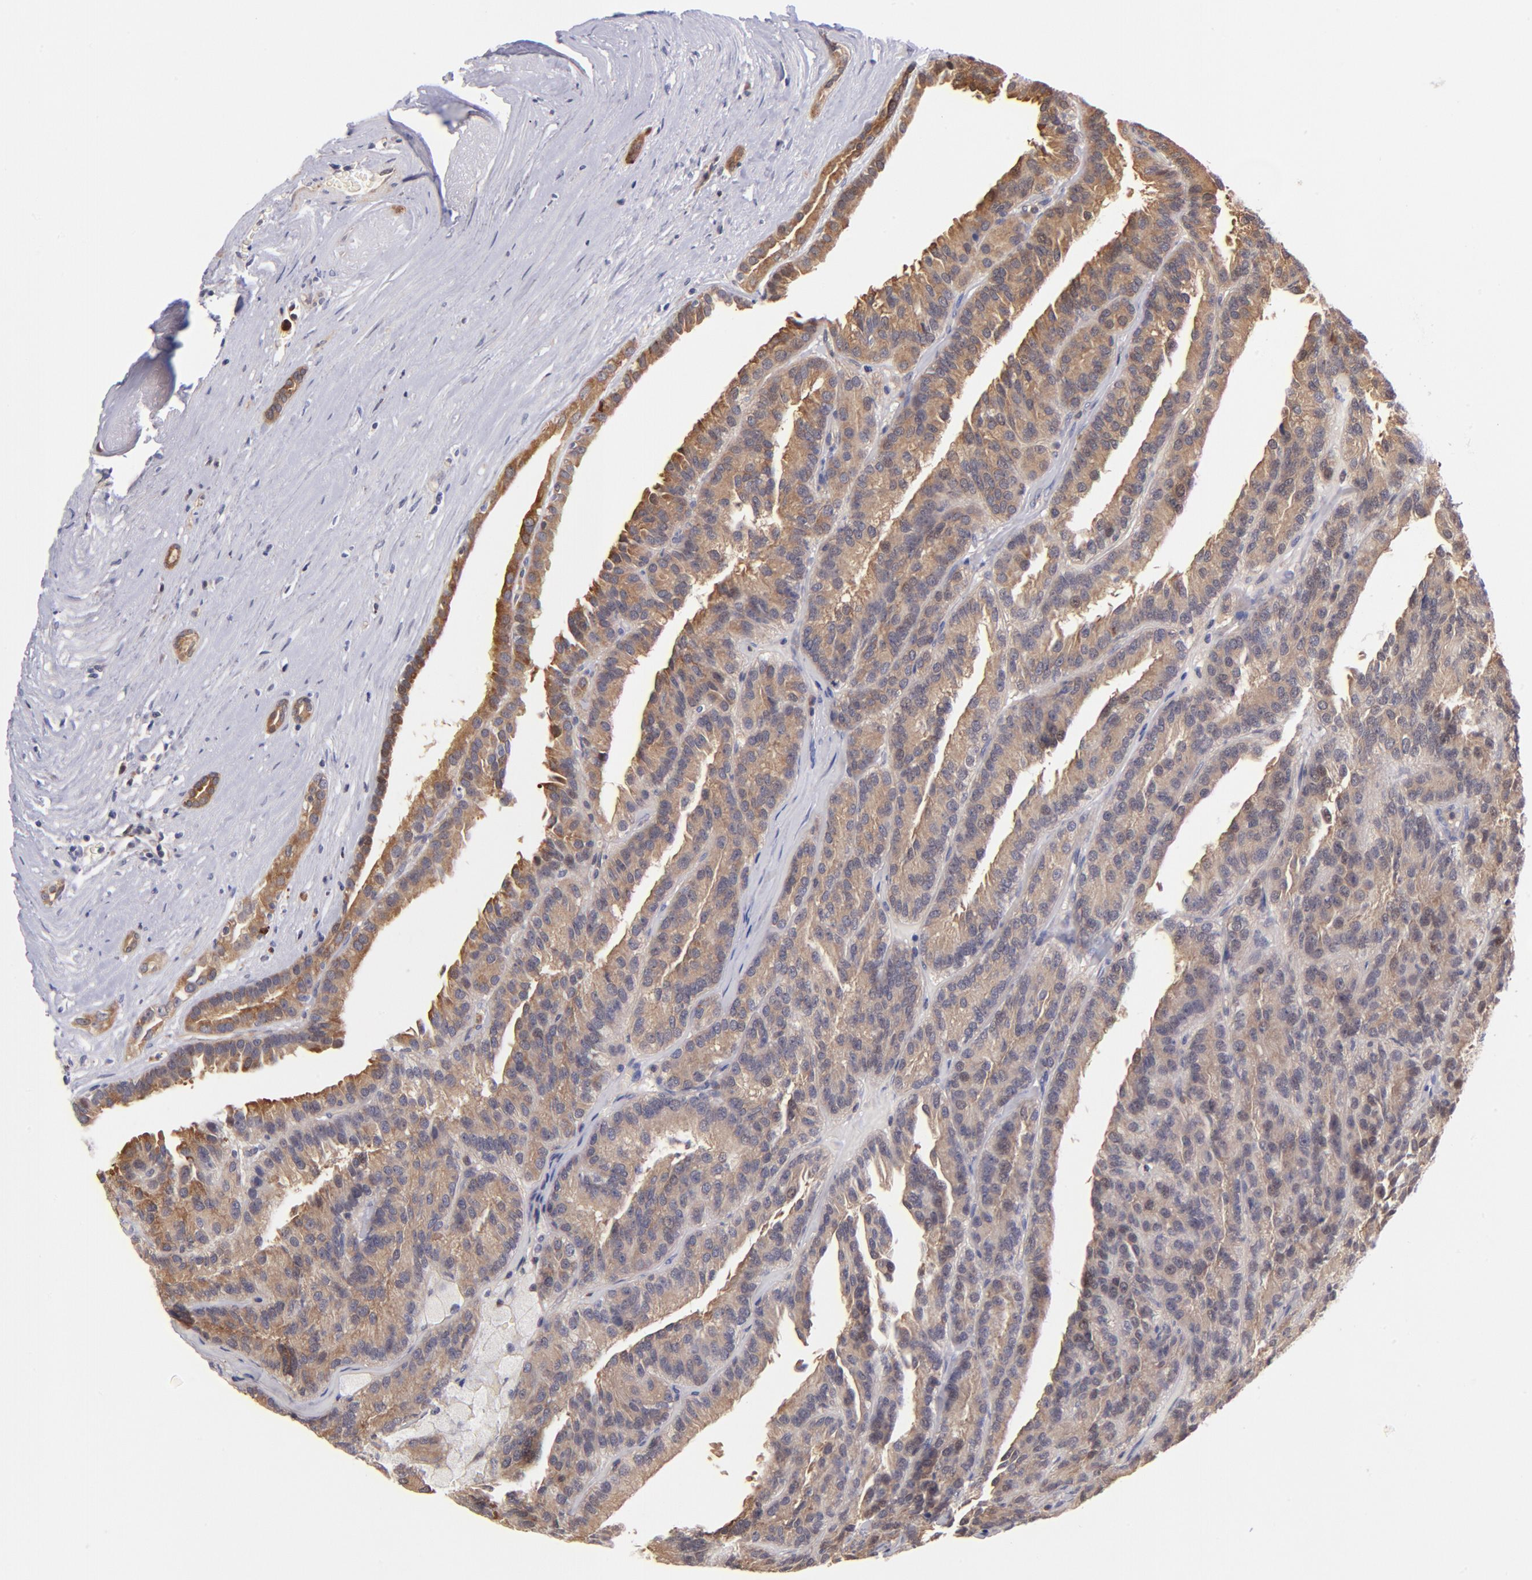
{"staining": {"intensity": "moderate", "quantity": ">75%", "location": "cytoplasmic/membranous"}, "tissue": "renal cancer", "cell_type": "Tumor cells", "image_type": "cancer", "snomed": [{"axis": "morphology", "description": "Adenocarcinoma, NOS"}, {"axis": "topography", "description": "Kidney"}], "caption": "Protein expression analysis of adenocarcinoma (renal) exhibits moderate cytoplasmic/membranous staining in about >75% of tumor cells.", "gene": "YWHAB", "patient": {"sex": "male", "age": 46}}